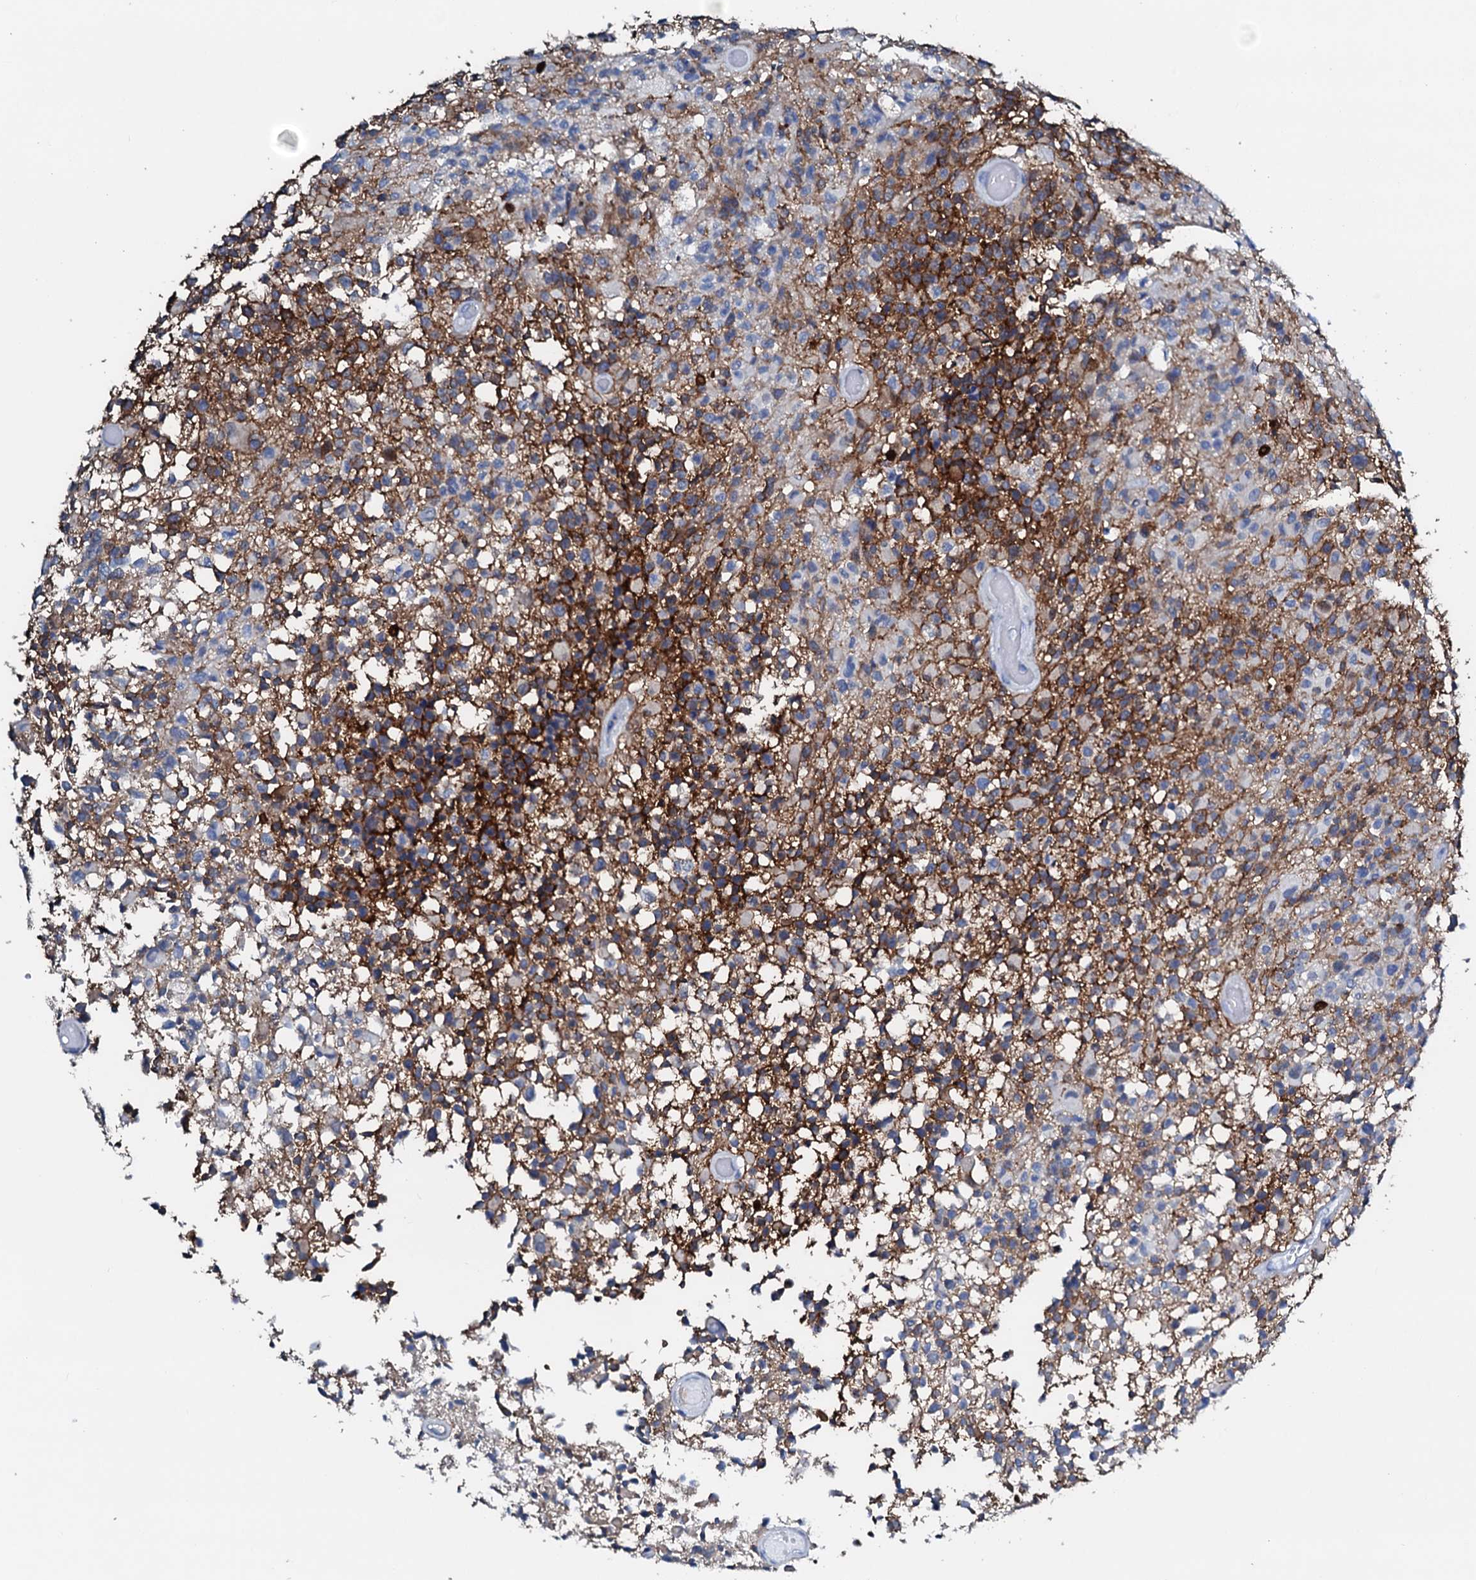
{"staining": {"intensity": "negative", "quantity": "none", "location": "none"}, "tissue": "glioma", "cell_type": "Tumor cells", "image_type": "cancer", "snomed": [{"axis": "morphology", "description": "Glioma, malignant, High grade"}, {"axis": "morphology", "description": "Glioblastoma, NOS"}, {"axis": "topography", "description": "Brain"}], "caption": "Glioma stained for a protein using IHC exhibits no expression tumor cells.", "gene": "AMER2", "patient": {"sex": "male", "age": 60}}